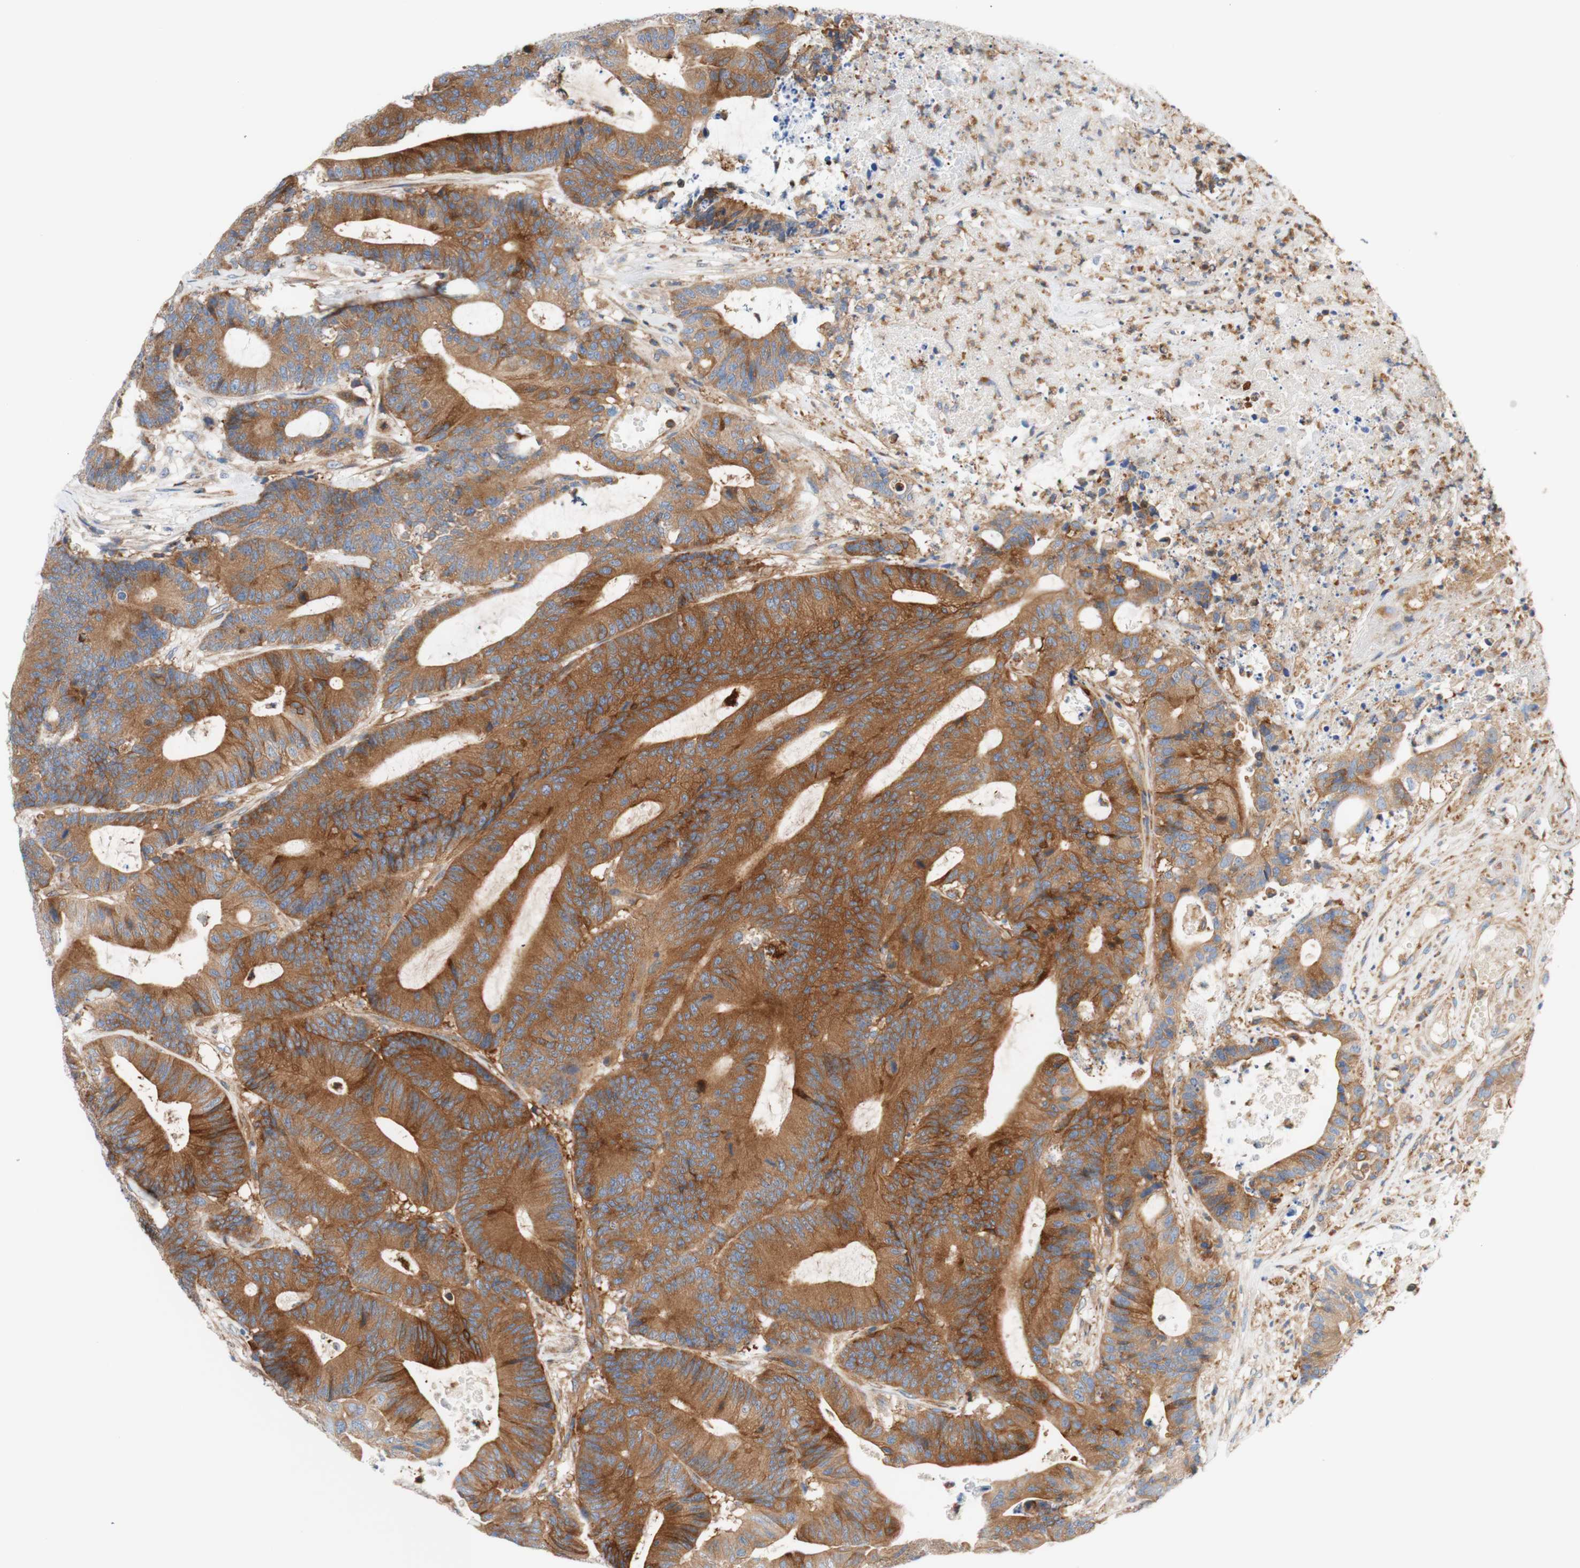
{"staining": {"intensity": "moderate", "quantity": ">75%", "location": "cytoplasmic/membranous"}, "tissue": "colorectal cancer", "cell_type": "Tumor cells", "image_type": "cancer", "snomed": [{"axis": "morphology", "description": "Adenocarcinoma, NOS"}, {"axis": "topography", "description": "Colon"}], "caption": "Moderate cytoplasmic/membranous protein expression is seen in about >75% of tumor cells in colorectal adenocarcinoma.", "gene": "STOM", "patient": {"sex": "female", "age": 84}}